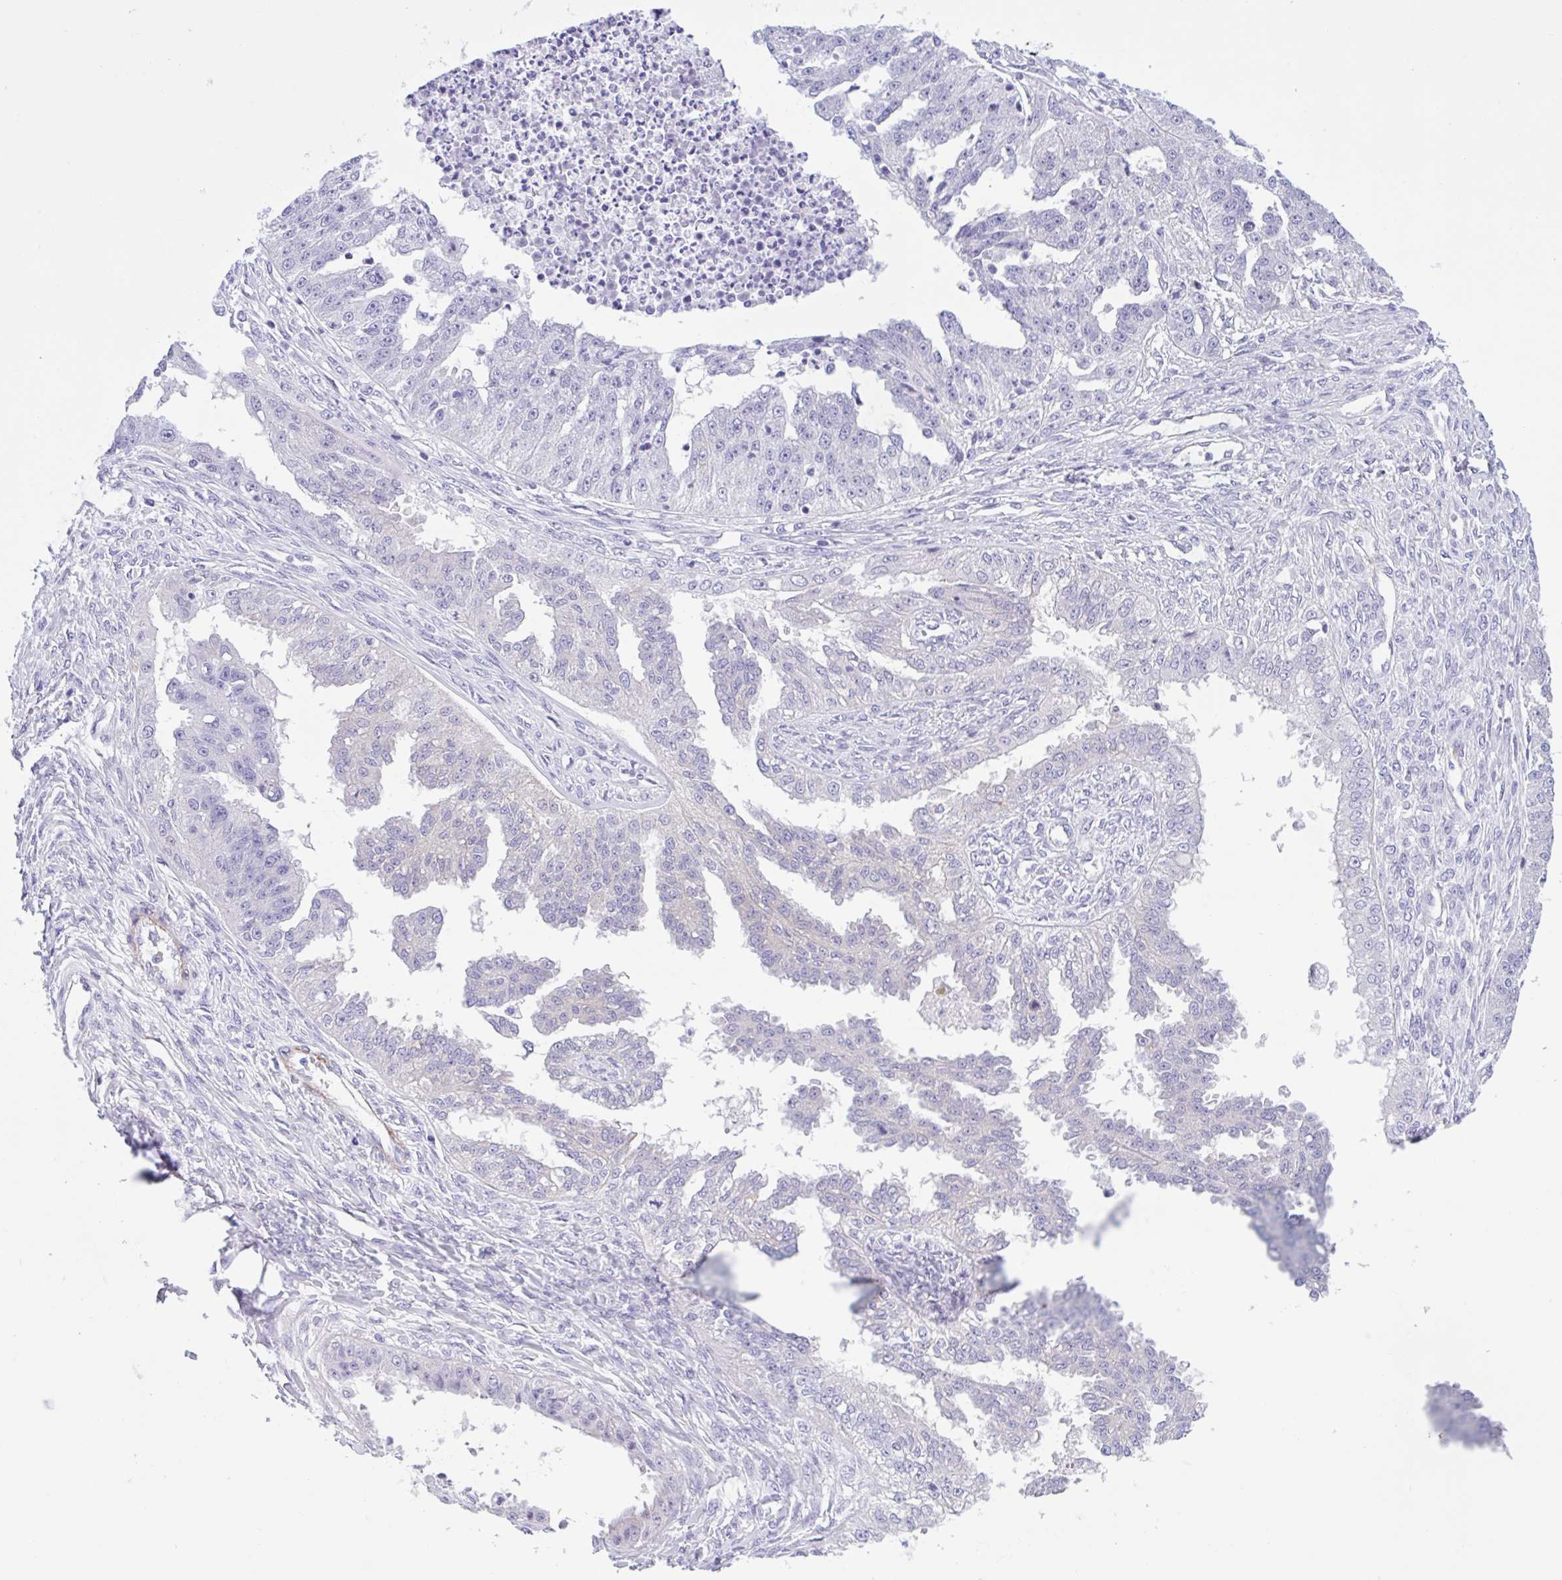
{"staining": {"intensity": "negative", "quantity": "none", "location": "none"}, "tissue": "ovarian cancer", "cell_type": "Tumor cells", "image_type": "cancer", "snomed": [{"axis": "morphology", "description": "Cystadenocarcinoma, serous, NOS"}, {"axis": "topography", "description": "Ovary"}], "caption": "This is an immunohistochemistry image of human ovarian cancer (serous cystadenocarcinoma). There is no expression in tumor cells.", "gene": "AHCYL2", "patient": {"sex": "female", "age": 58}}